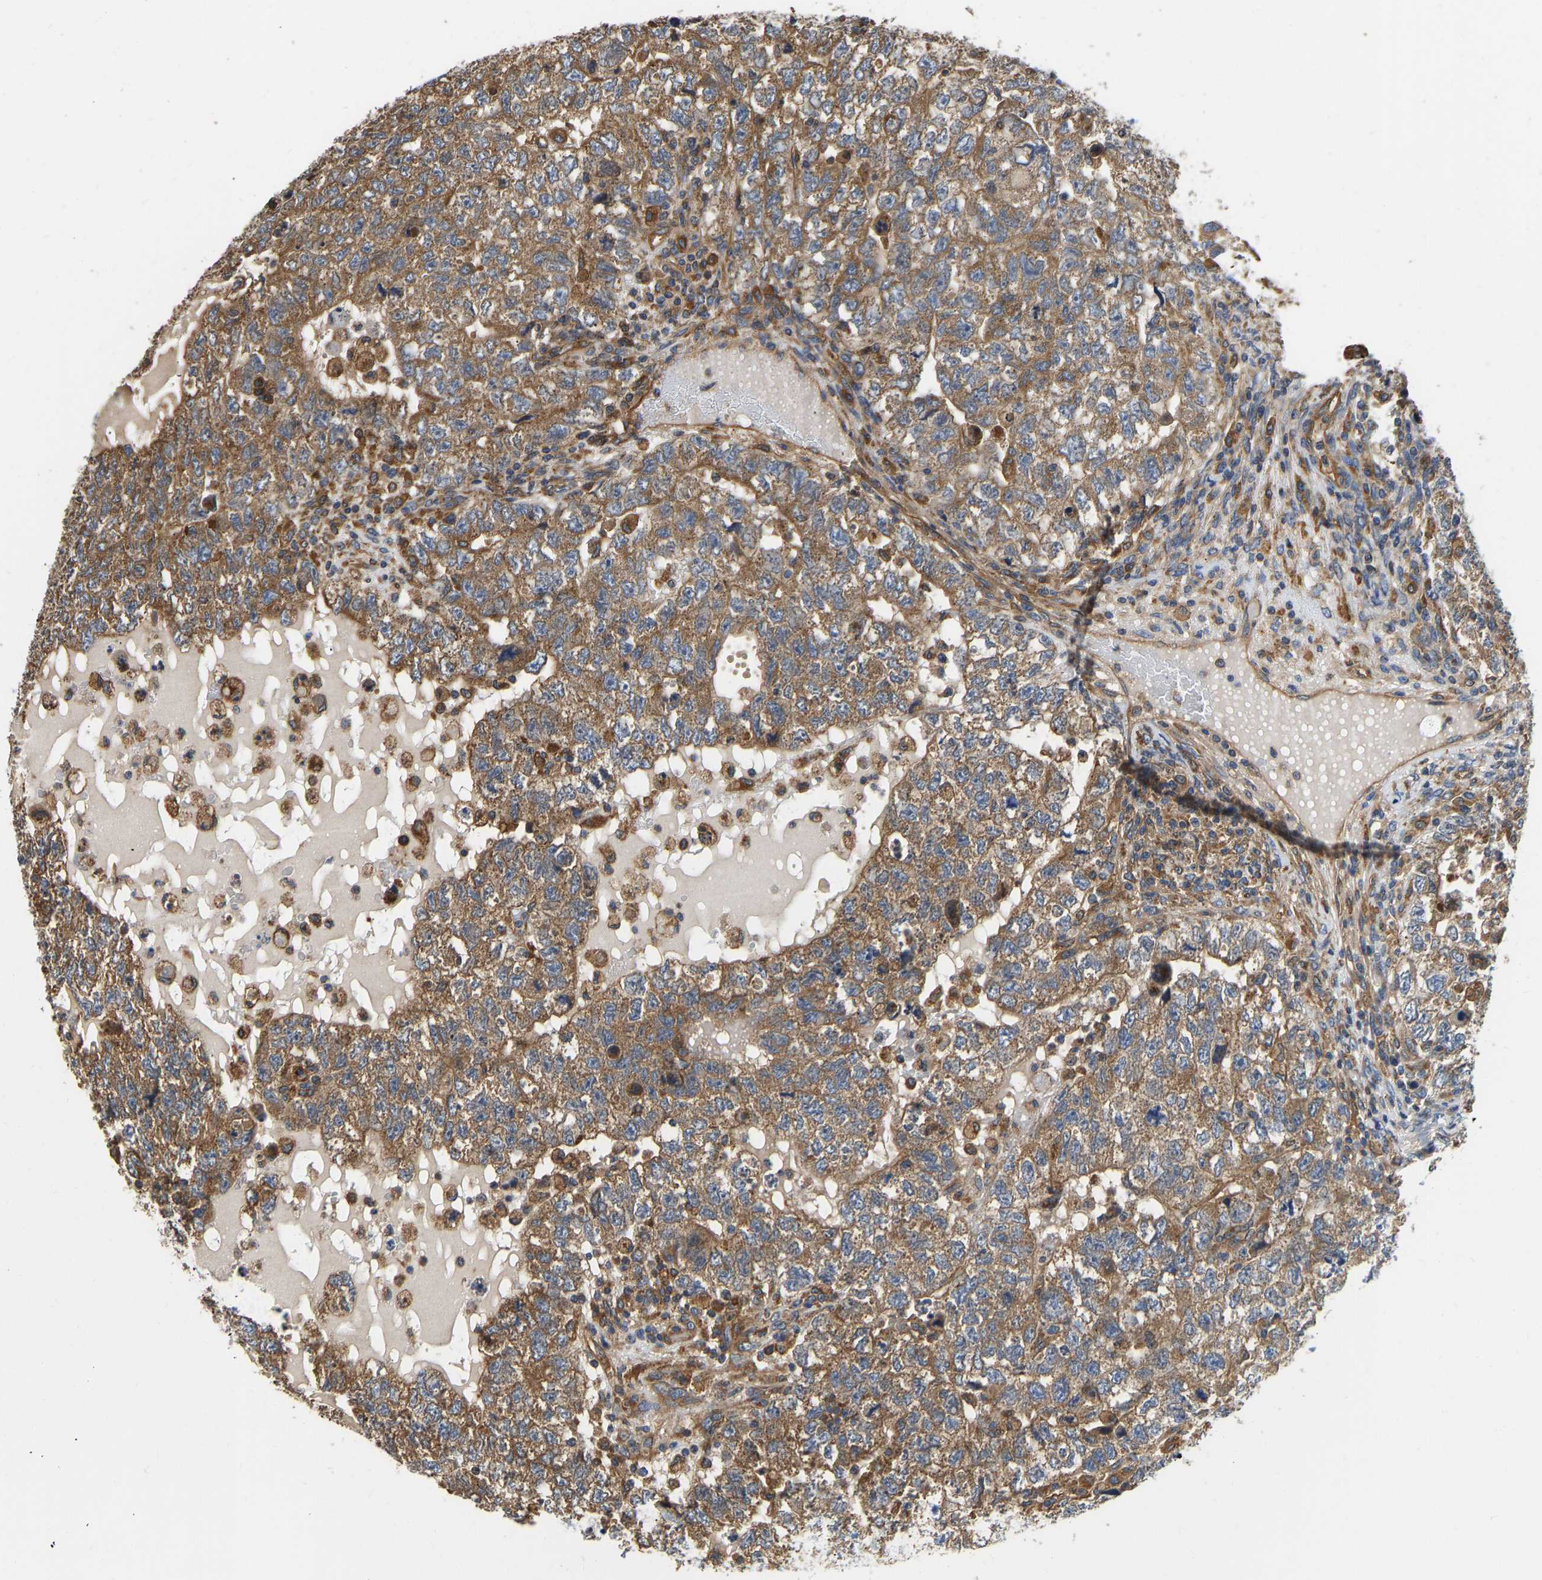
{"staining": {"intensity": "moderate", "quantity": ">75%", "location": "cytoplasmic/membranous"}, "tissue": "testis cancer", "cell_type": "Tumor cells", "image_type": "cancer", "snomed": [{"axis": "morphology", "description": "Carcinoma, Embryonal, NOS"}, {"axis": "topography", "description": "Testis"}], "caption": "Immunohistochemistry (DAB) staining of human embryonal carcinoma (testis) reveals moderate cytoplasmic/membranous protein expression in approximately >75% of tumor cells. Ihc stains the protein in brown and the nuclei are stained blue.", "gene": "FLNB", "patient": {"sex": "male", "age": 36}}